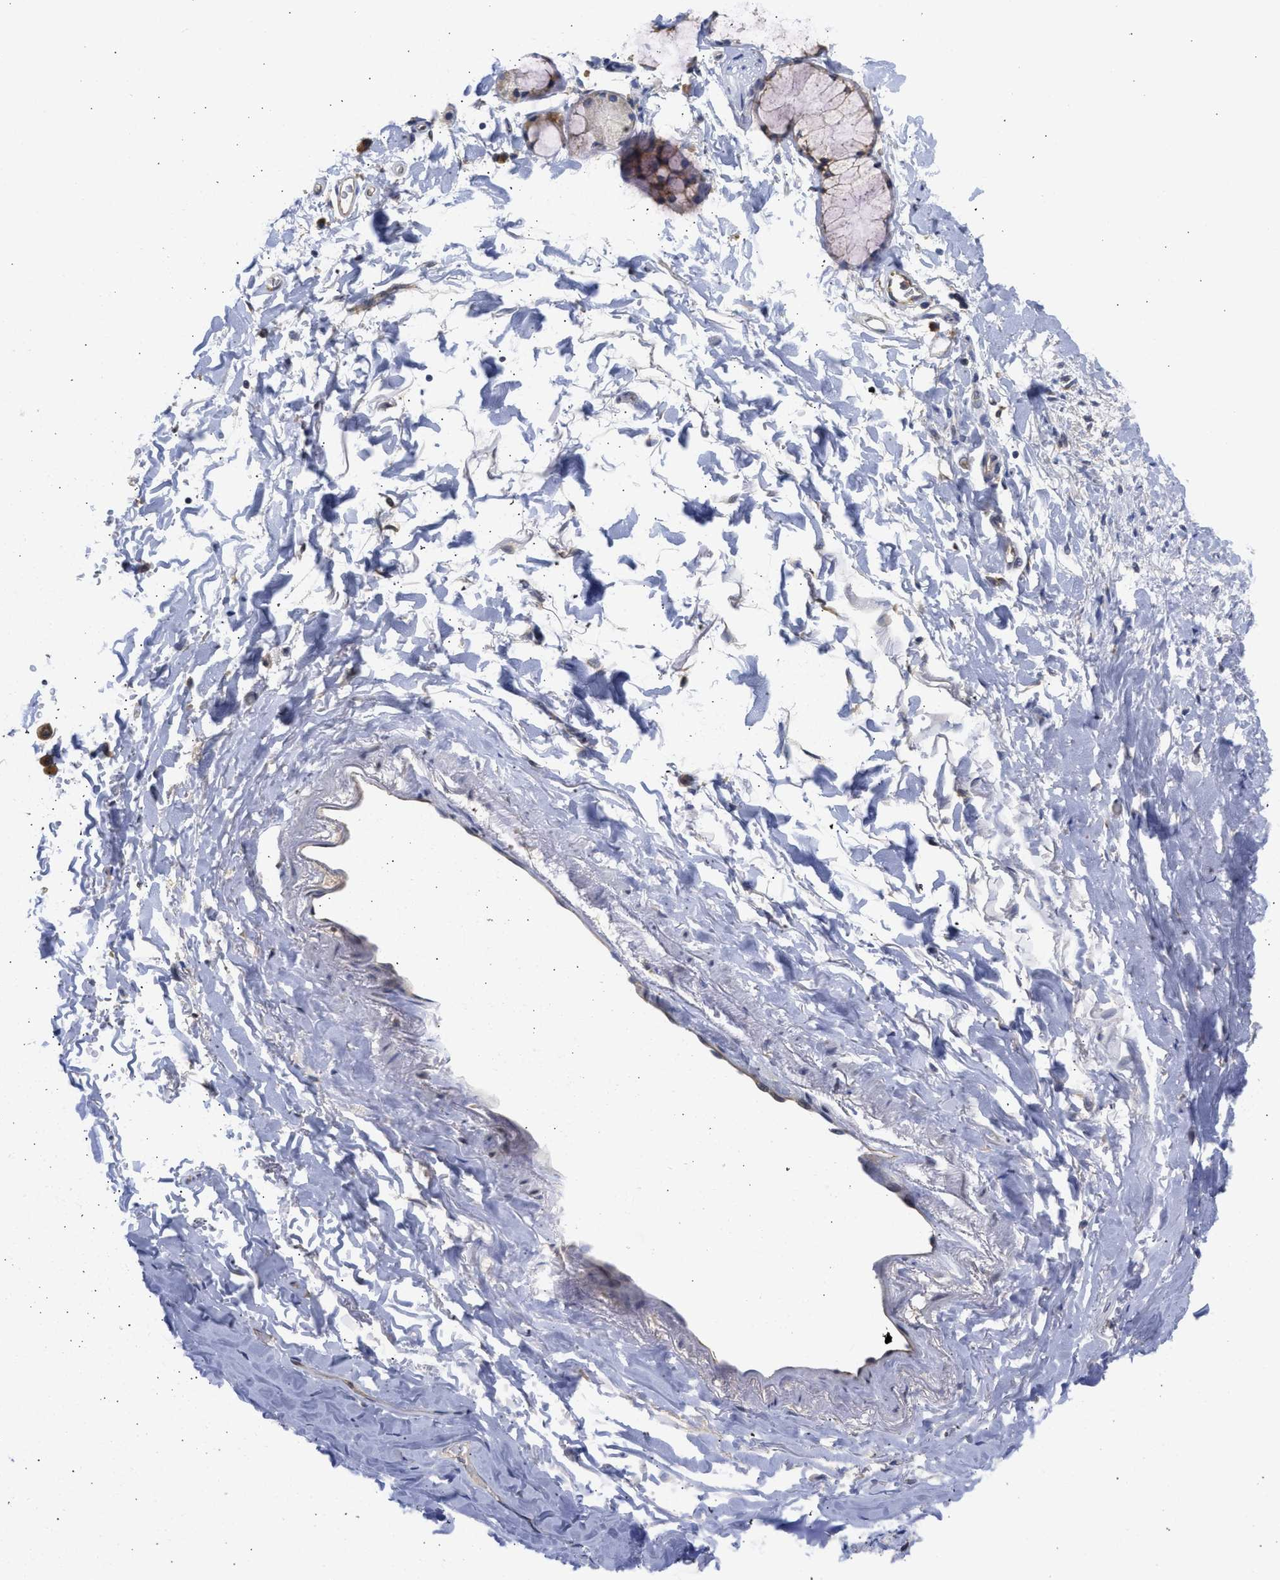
{"staining": {"intensity": "negative", "quantity": "none", "location": "none"}, "tissue": "adipose tissue", "cell_type": "Adipocytes", "image_type": "normal", "snomed": [{"axis": "morphology", "description": "Normal tissue, NOS"}, {"axis": "topography", "description": "Cartilage tissue"}, {"axis": "topography", "description": "Bronchus"}], "caption": "Immunohistochemical staining of benign adipose tissue reveals no significant positivity in adipocytes. Brightfield microscopy of immunohistochemistry (IHC) stained with DAB (brown) and hematoxylin (blue), captured at high magnification.", "gene": "TMED1", "patient": {"sex": "female", "age": 73}}